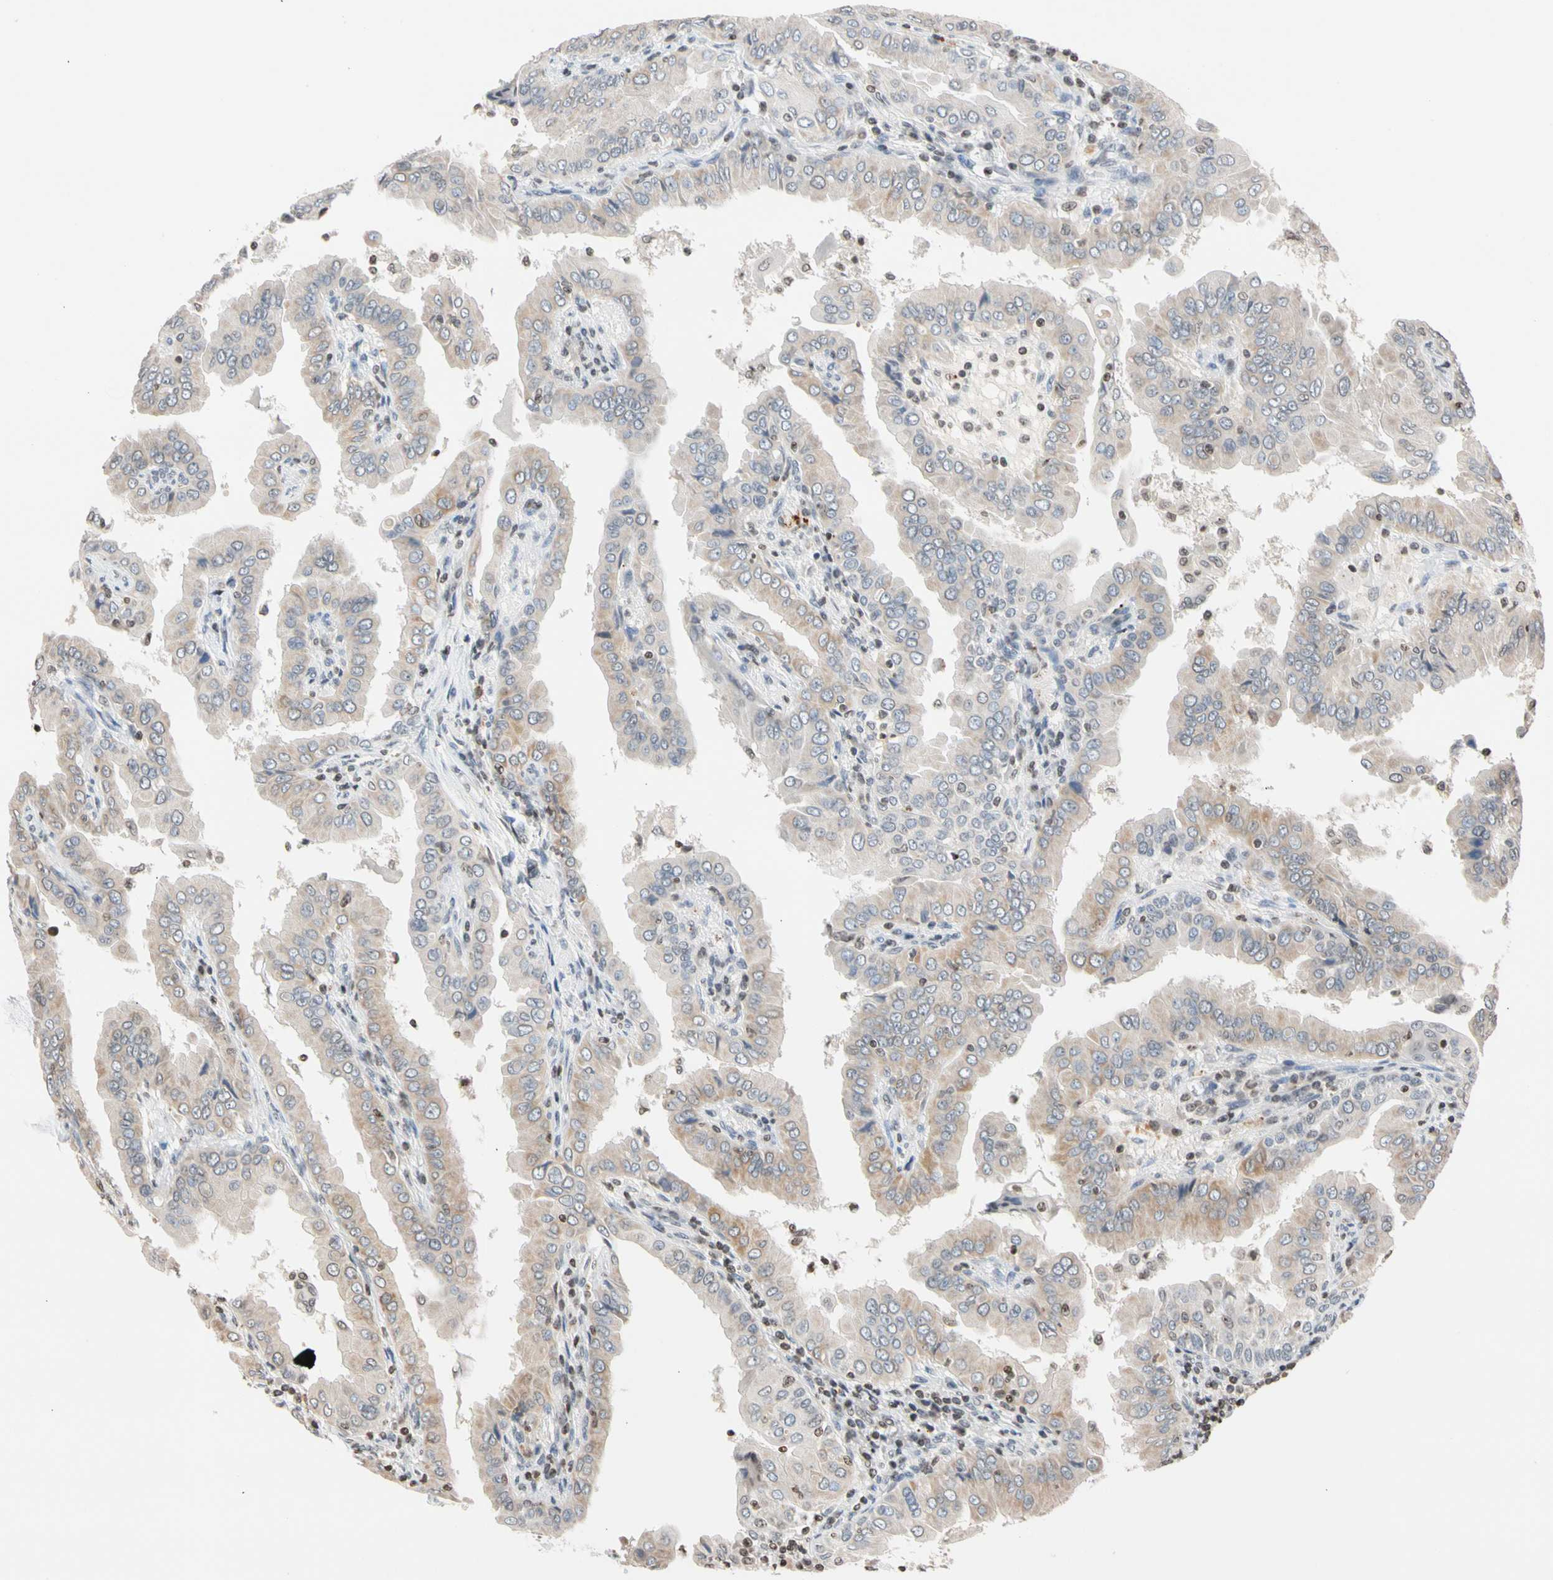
{"staining": {"intensity": "weak", "quantity": ">75%", "location": "cytoplasmic/membranous"}, "tissue": "thyroid cancer", "cell_type": "Tumor cells", "image_type": "cancer", "snomed": [{"axis": "morphology", "description": "Papillary adenocarcinoma, NOS"}, {"axis": "topography", "description": "Thyroid gland"}], "caption": "An image of human thyroid papillary adenocarcinoma stained for a protein demonstrates weak cytoplasmic/membranous brown staining in tumor cells.", "gene": "GPX4", "patient": {"sex": "male", "age": 33}}